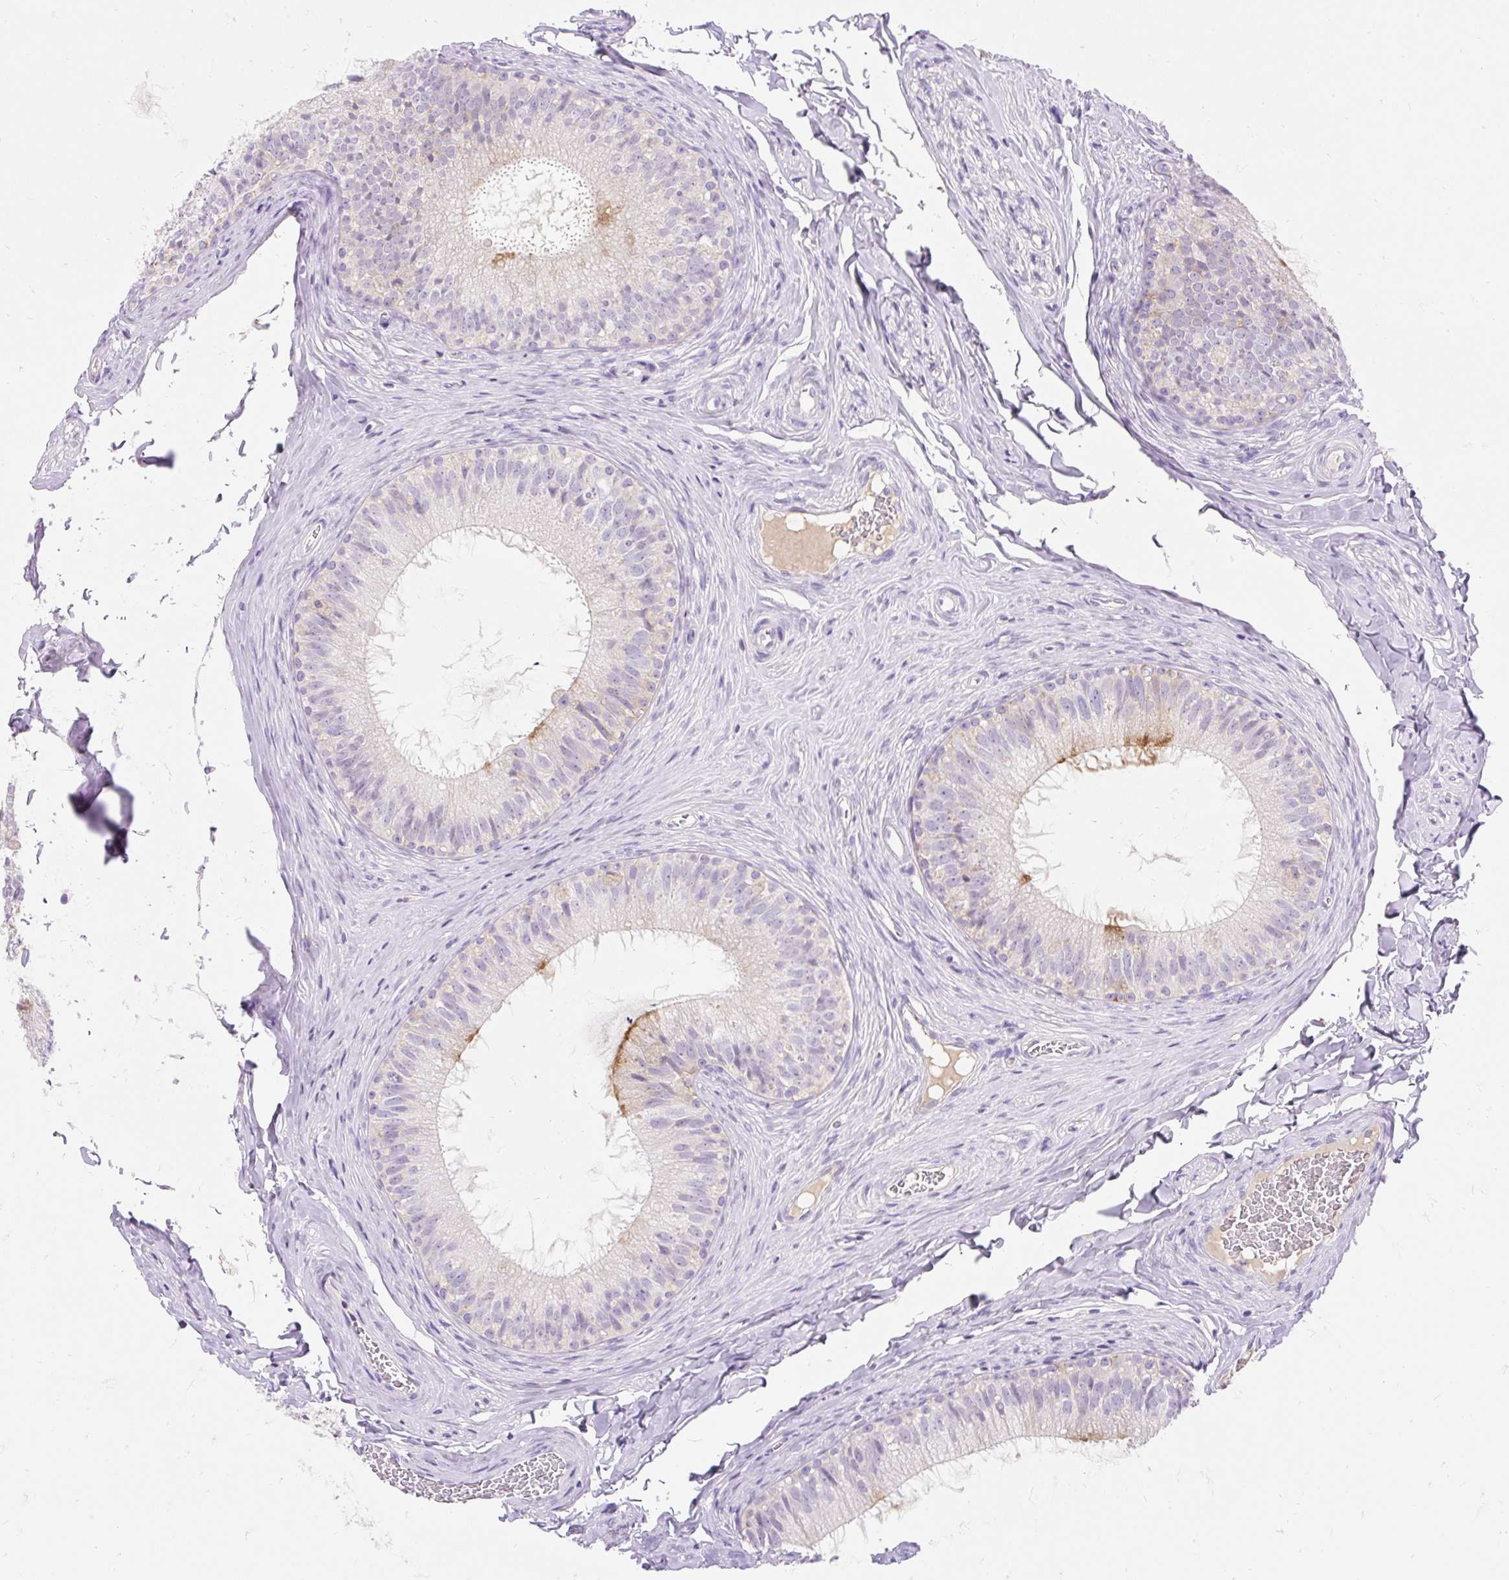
{"staining": {"intensity": "strong", "quantity": "25%-75%", "location": "cytoplasmic/membranous"}, "tissue": "epididymis", "cell_type": "Glandular cells", "image_type": "normal", "snomed": [{"axis": "morphology", "description": "Normal tissue, NOS"}, {"axis": "topography", "description": "Epididymis"}], "caption": "Strong cytoplasmic/membranous positivity for a protein is identified in about 25%-75% of glandular cells of normal epididymis using immunohistochemistry.", "gene": "TMEM150C", "patient": {"sex": "male", "age": 34}}